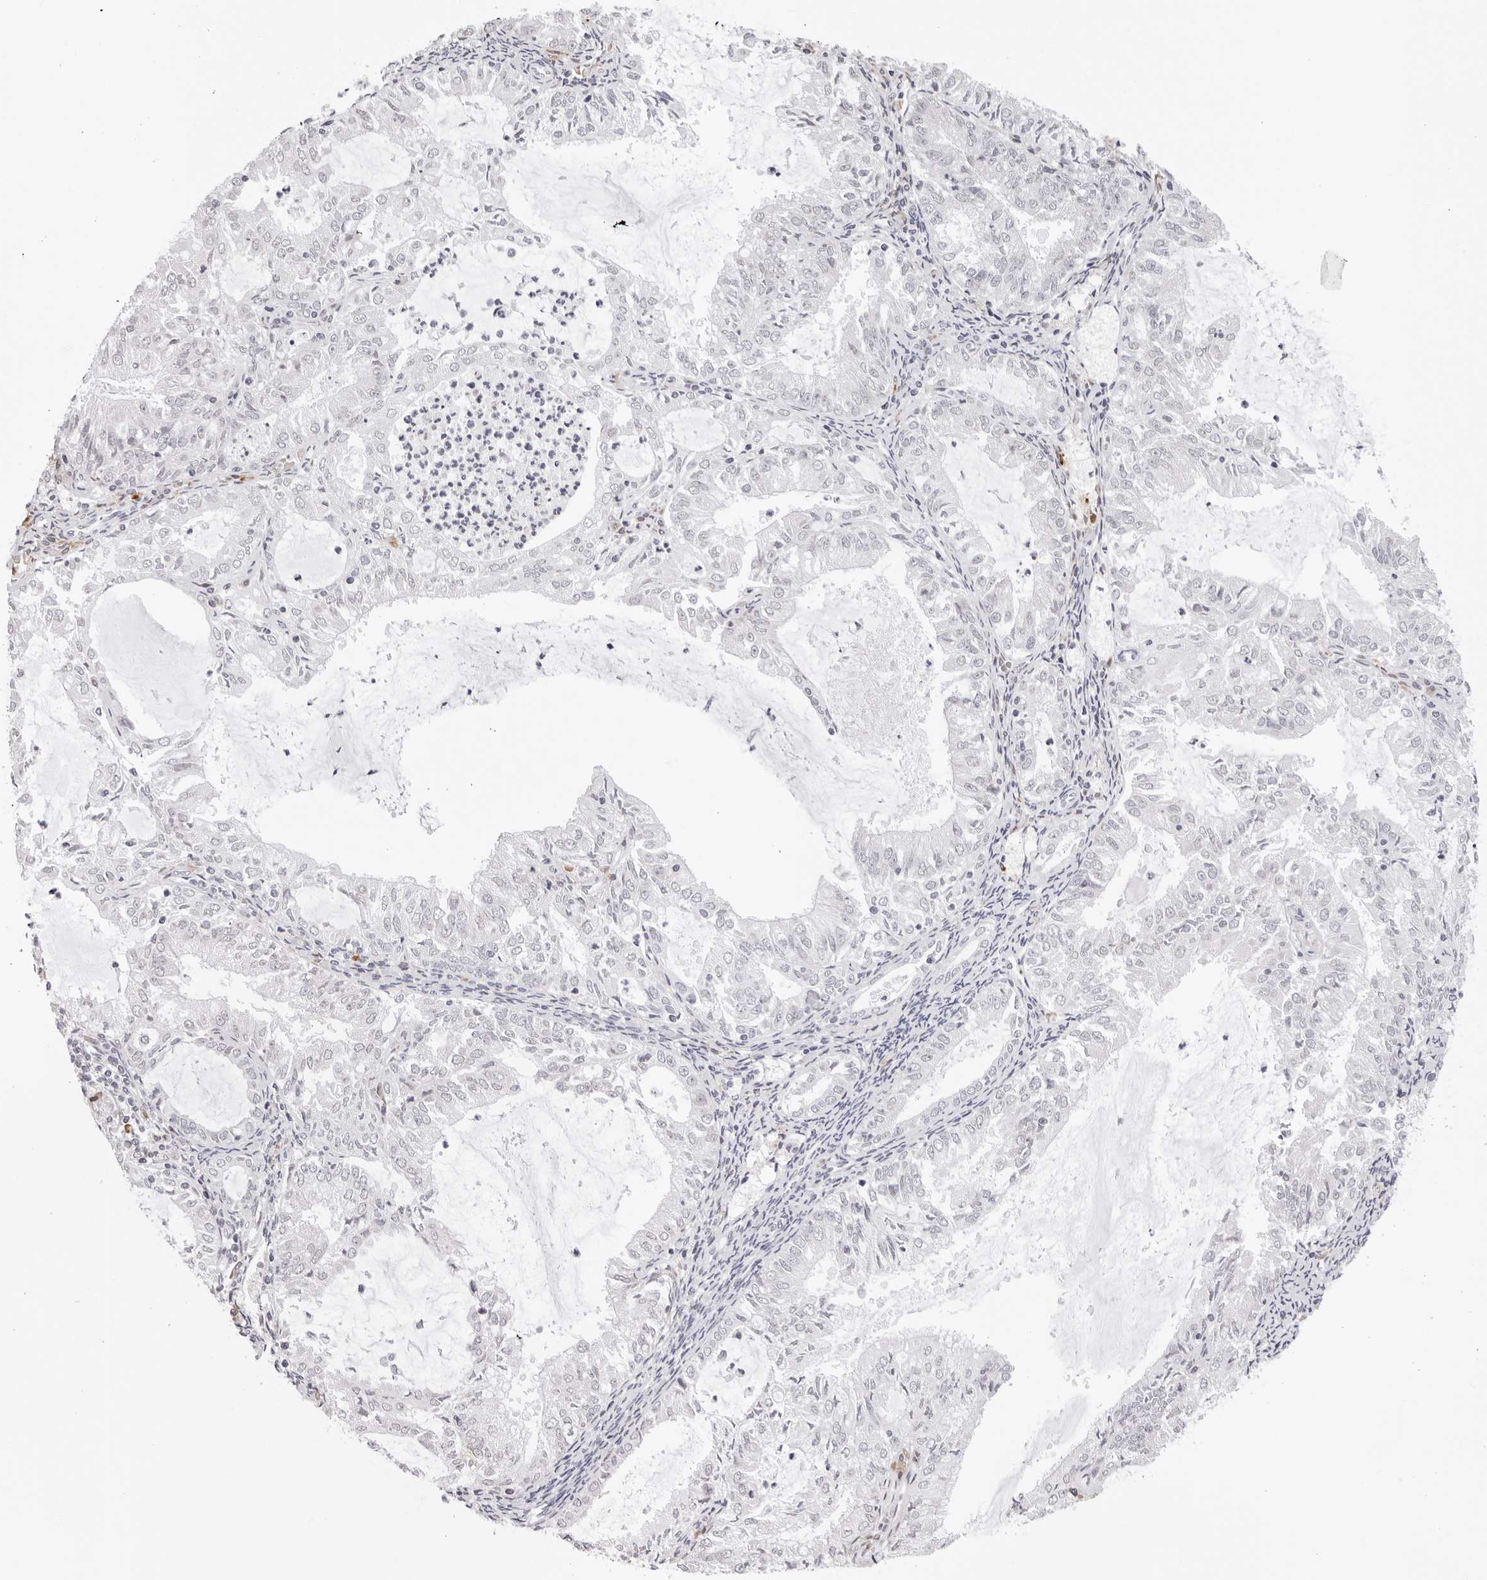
{"staining": {"intensity": "negative", "quantity": "none", "location": "none"}, "tissue": "endometrial cancer", "cell_type": "Tumor cells", "image_type": "cancer", "snomed": [{"axis": "morphology", "description": "Adenocarcinoma, NOS"}, {"axis": "topography", "description": "Endometrium"}], "caption": "A photomicrograph of human endometrial cancer is negative for staining in tumor cells.", "gene": "IL17RA", "patient": {"sex": "female", "age": 57}}